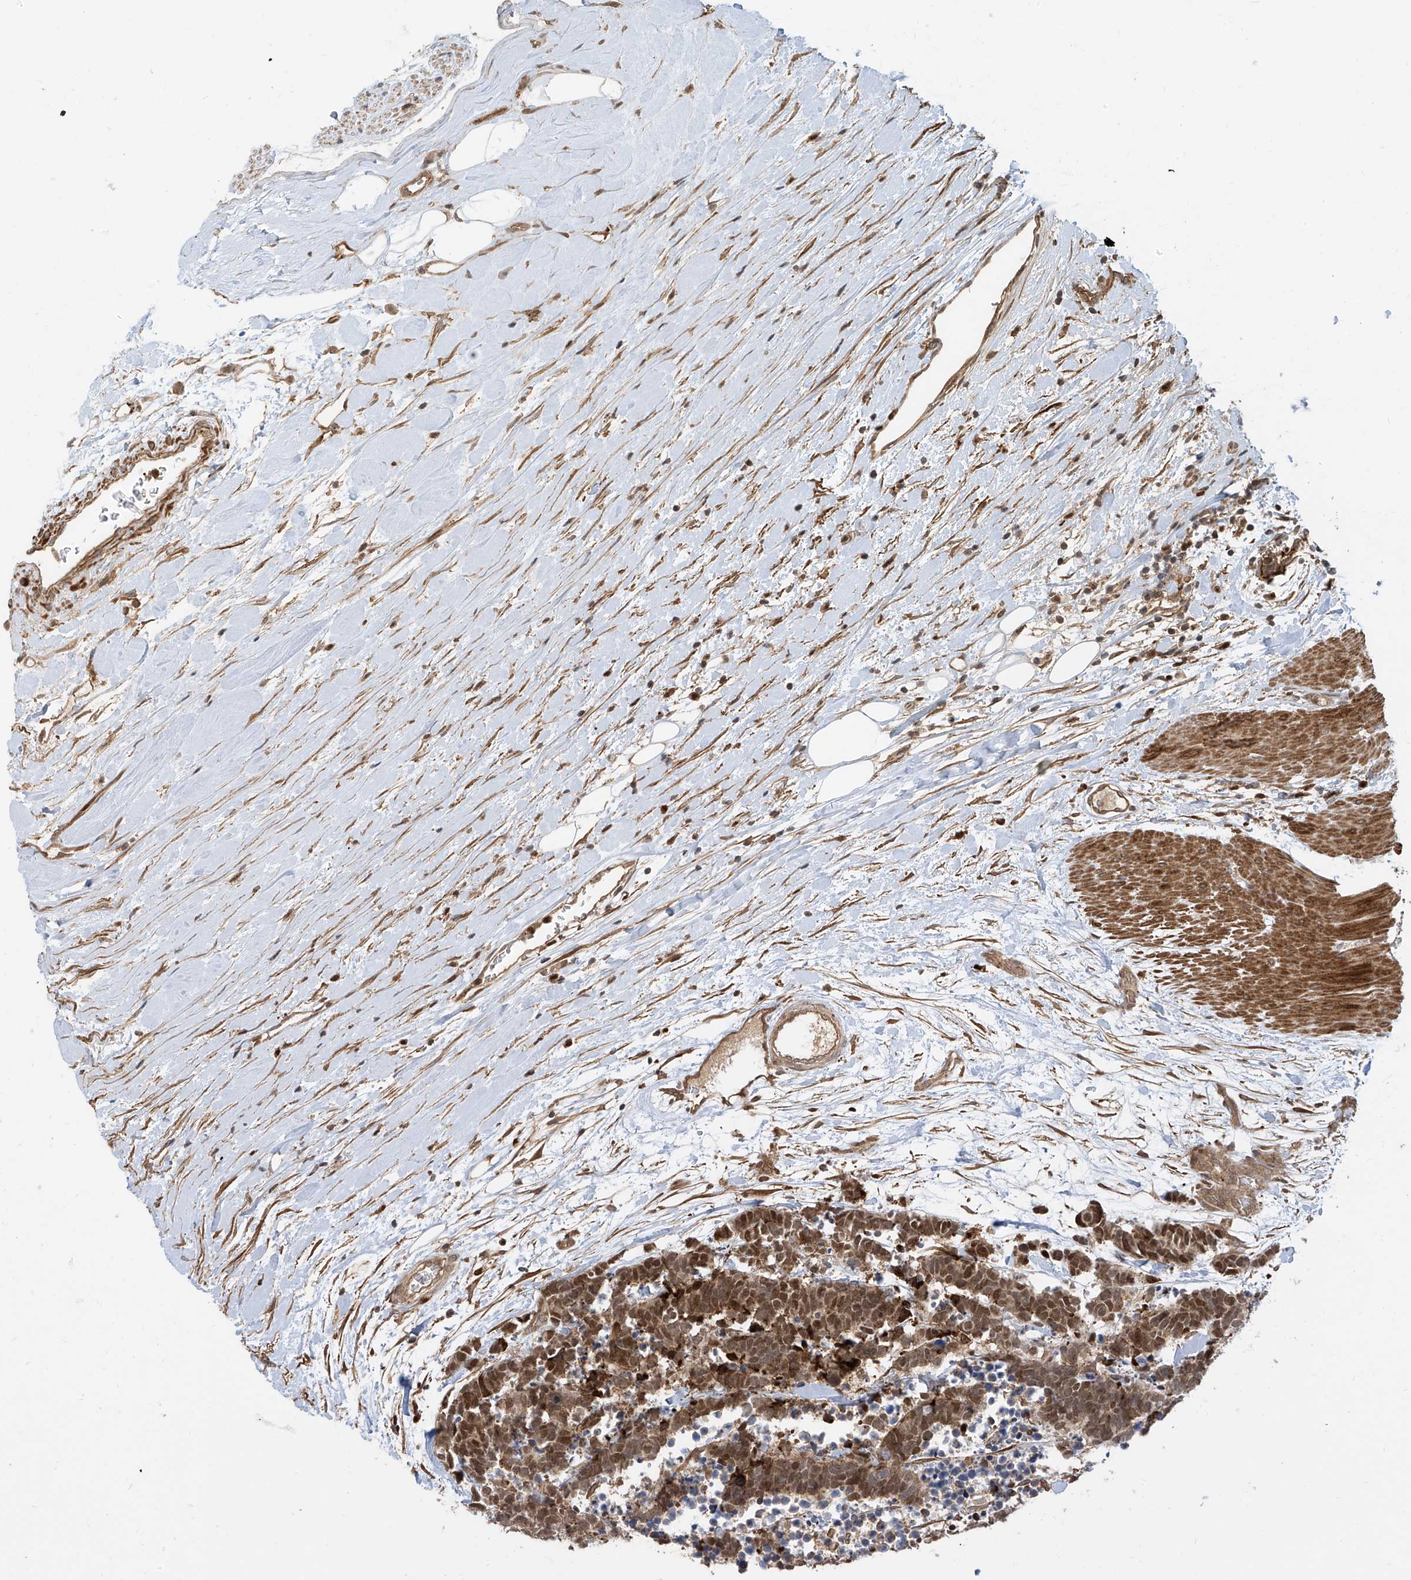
{"staining": {"intensity": "moderate", "quantity": ">75%", "location": "cytoplasmic/membranous,nuclear"}, "tissue": "carcinoid", "cell_type": "Tumor cells", "image_type": "cancer", "snomed": [{"axis": "morphology", "description": "Carcinoma, NOS"}, {"axis": "morphology", "description": "Carcinoid, malignant, NOS"}, {"axis": "topography", "description": "Urinary bladder"}], "caption": "Protein staining of carcinoid tissue displays moderate cytoplasmic/membranous and nuclear staining in approximately >75% of tumor cells.", "gene": "ATAD2B", "patient": {"sex": "male", "age": 57}}